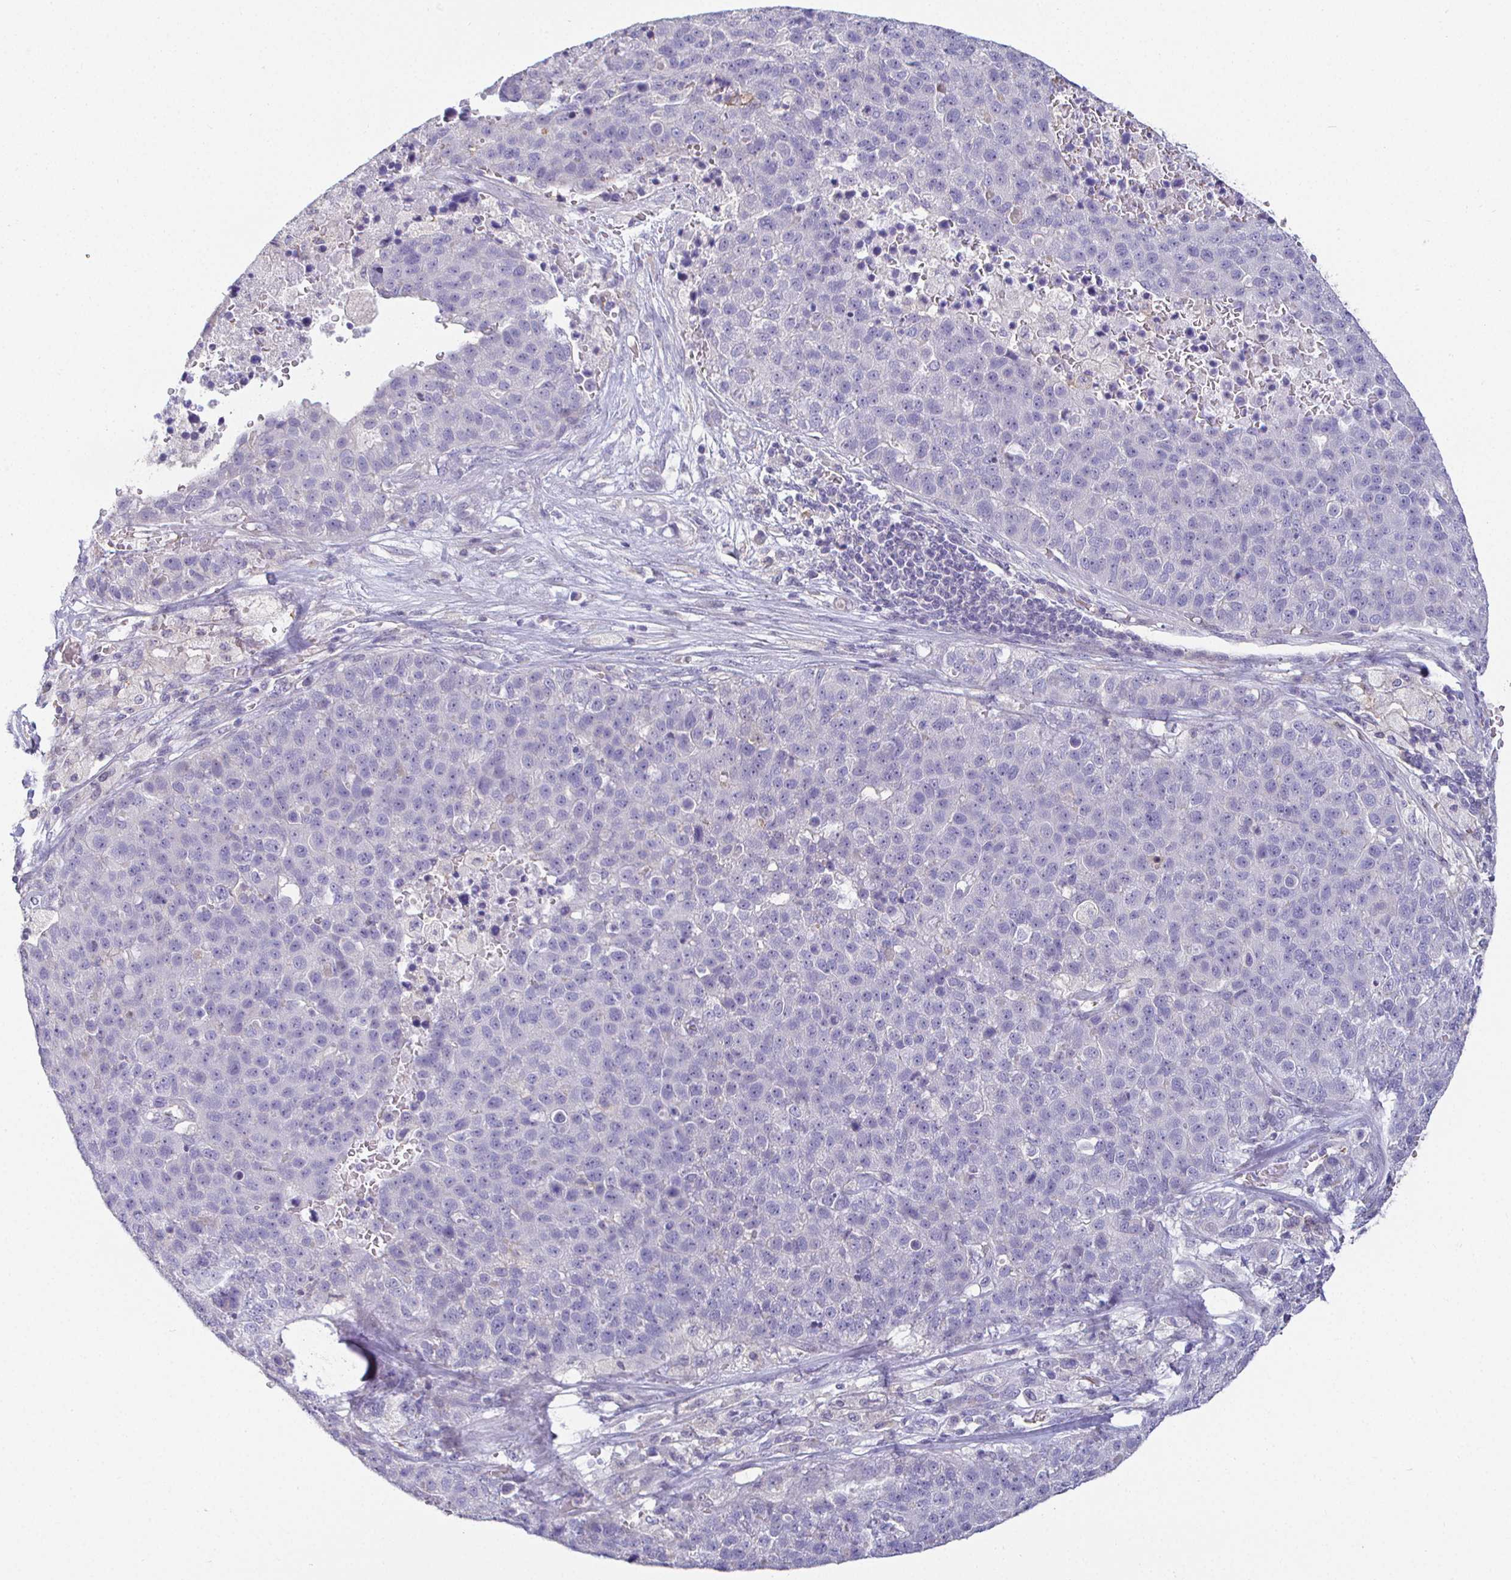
{"staining": {"intensity": "negative", "quantity": "none", "location": "none"}, "tissue": "pancreatic cancer", "cell_type": "Tumor cells", "image_type": "cancer", "snomed": [{"axis": "morphology", "description": "Adenocarcinoma, NOS"}, {"axis": "topography", "description": "Pancreas"}], "caption": "The immunohistochemistry (IHC) micrograph has no significant staining in tumor cells of adenocarcinoma (pancreatic) tissue.", "gene": "SIRPA", "patient": {"sex": "female", "age": 61}}